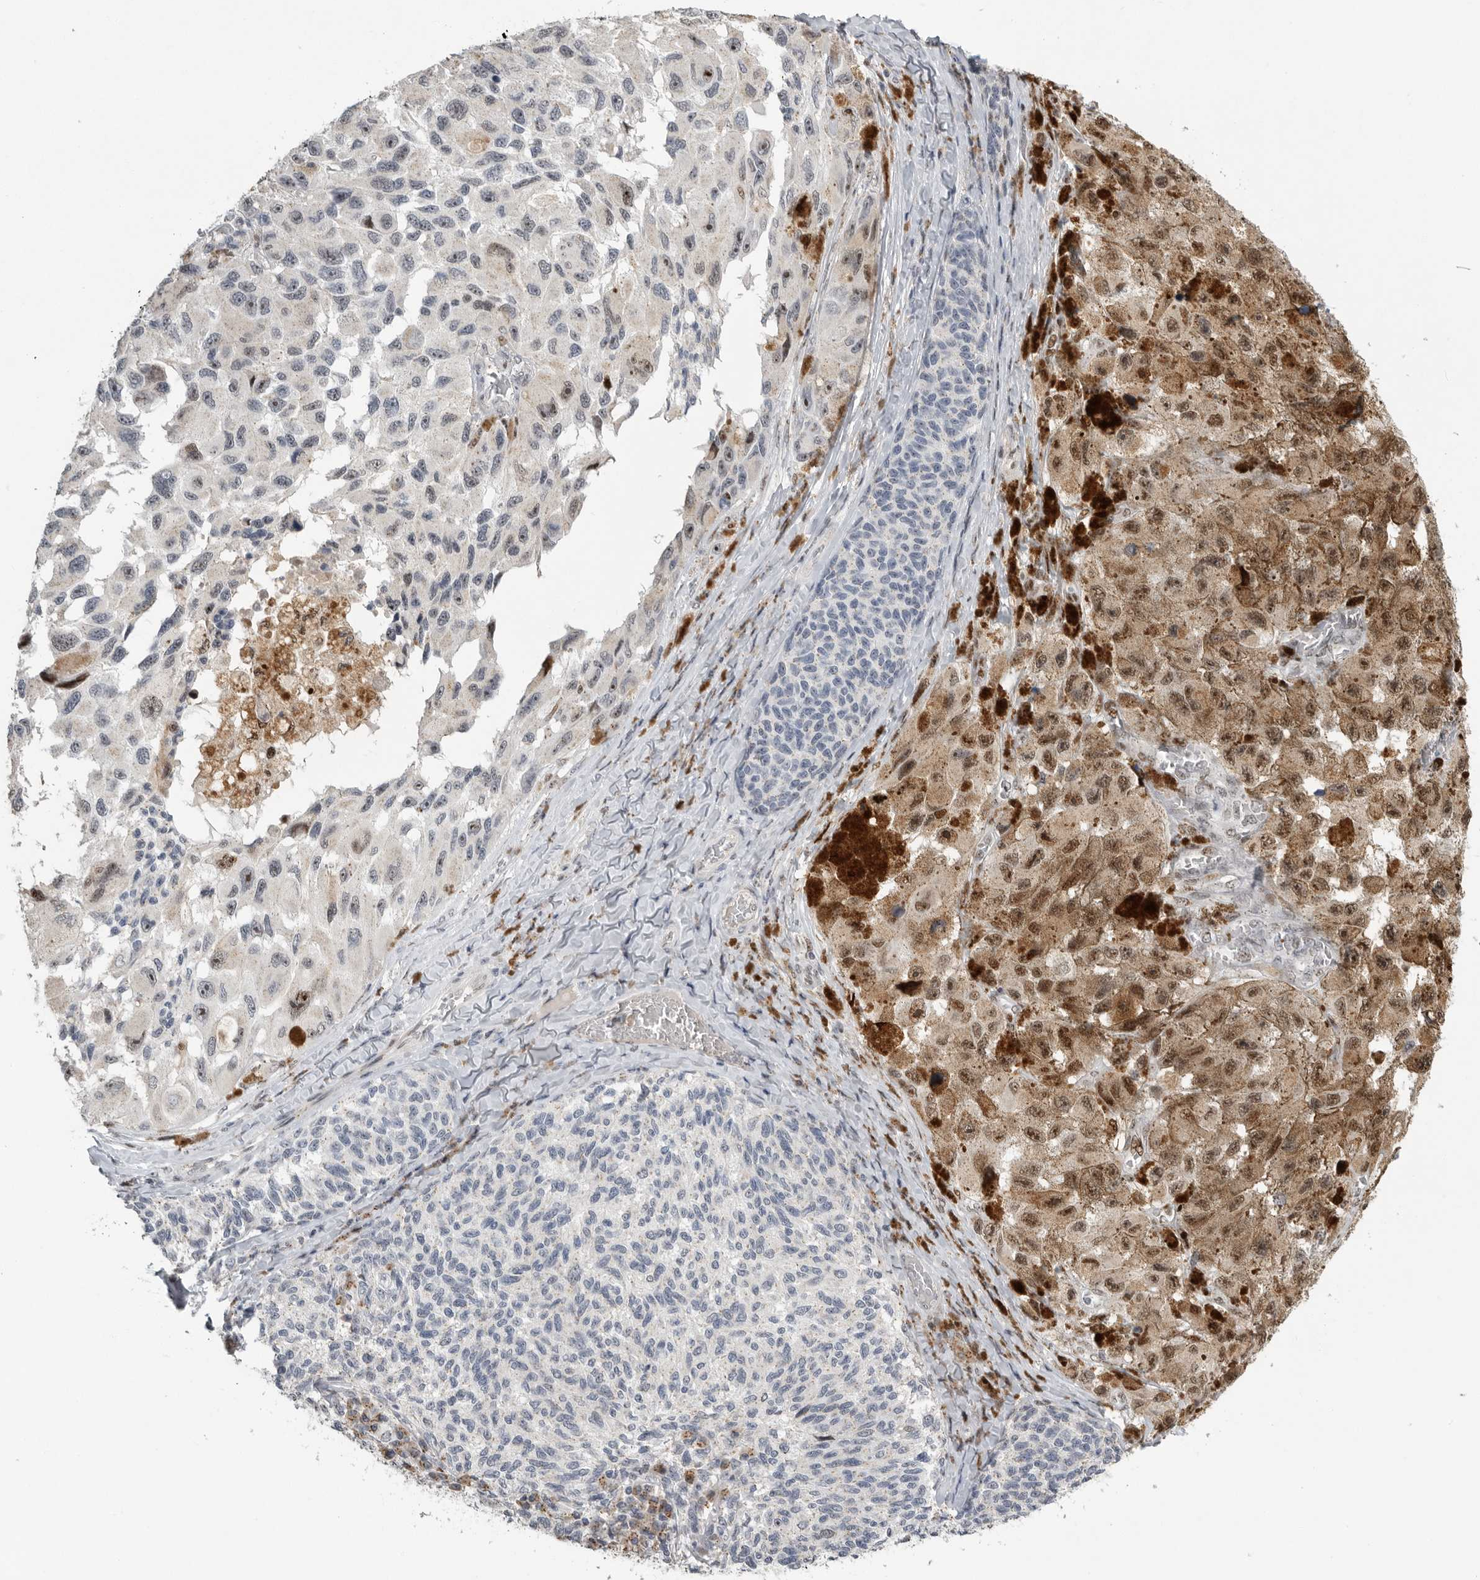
{"staining": {"intensity": "moderate", "quantity": "<25%", "location": "cytoplasmic/membranous,nuclear"}, "tissue": "melanoma", "cell_type": "Tumor cells", "image_type": "cancer", "snomed": [{"axis": "morphology", "description": "Malignant melanoma, NOS"}, {"axis": "topography", "description": "Skin"}], "caption": "There is low levels of moderate cytoplasmic/membranous and nuclear staining in tumor cells of malignant melanoma, as demonstrated by immunohistochemical staining (brown color).", "gene": "PCMTD1", "patient": {"sex": "female", "age": 73}}